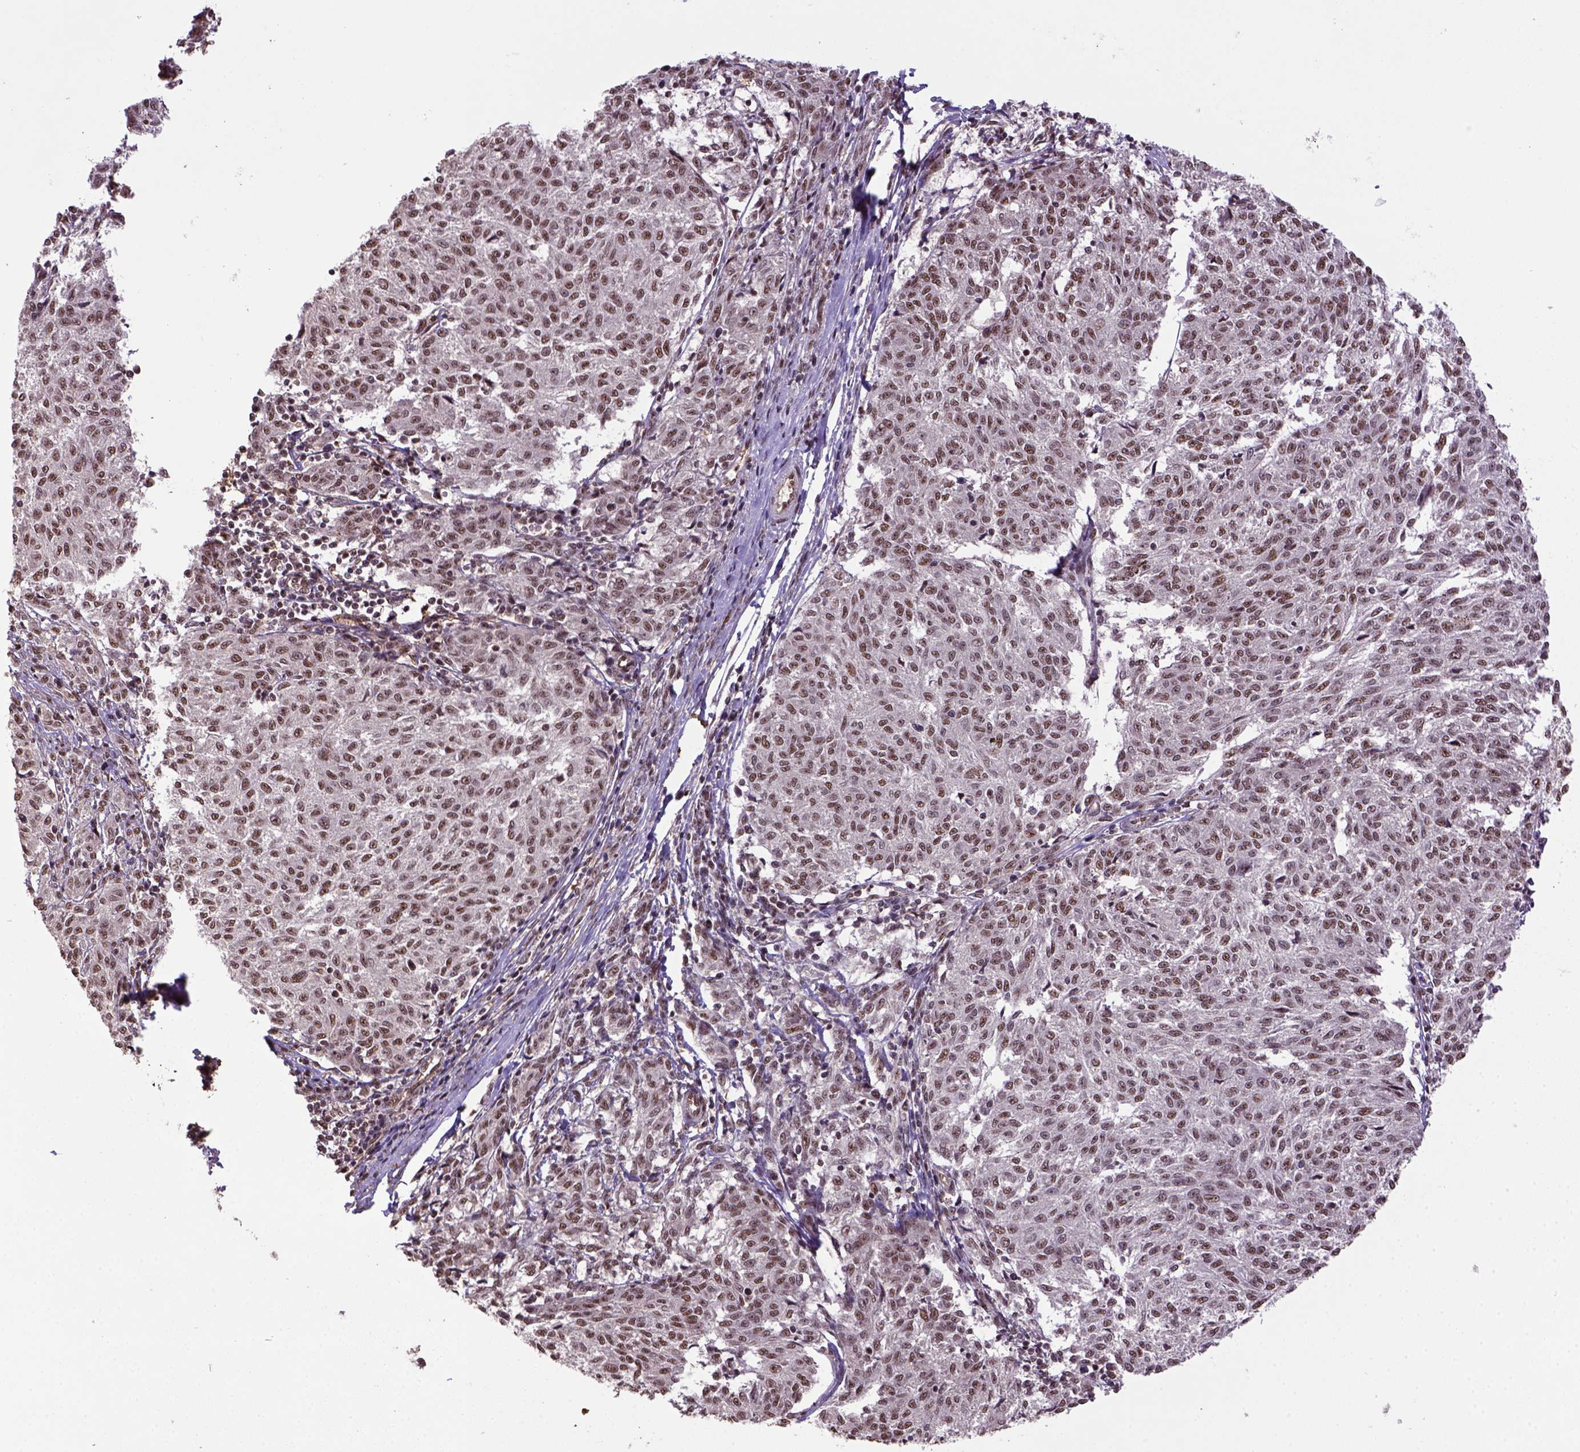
{"staining": {"intensity": "weak", "quantity": ">75%", "location": "nuclear"}, "tissue": "melanoma", "cell_type": "Tumor cells", "image_type": "cancer", "snomed": [{"axis": "morphology", "description": "Malignant melanoma, NOS"}, {"axis": "topography", "description": "Skin"}], "caption": "Weak nuclear expression is seen in approximately >75% of tumor cells in malignant melanoma.", "gene": "PPIG", "patient": {"sex": "female", "age": 72}}